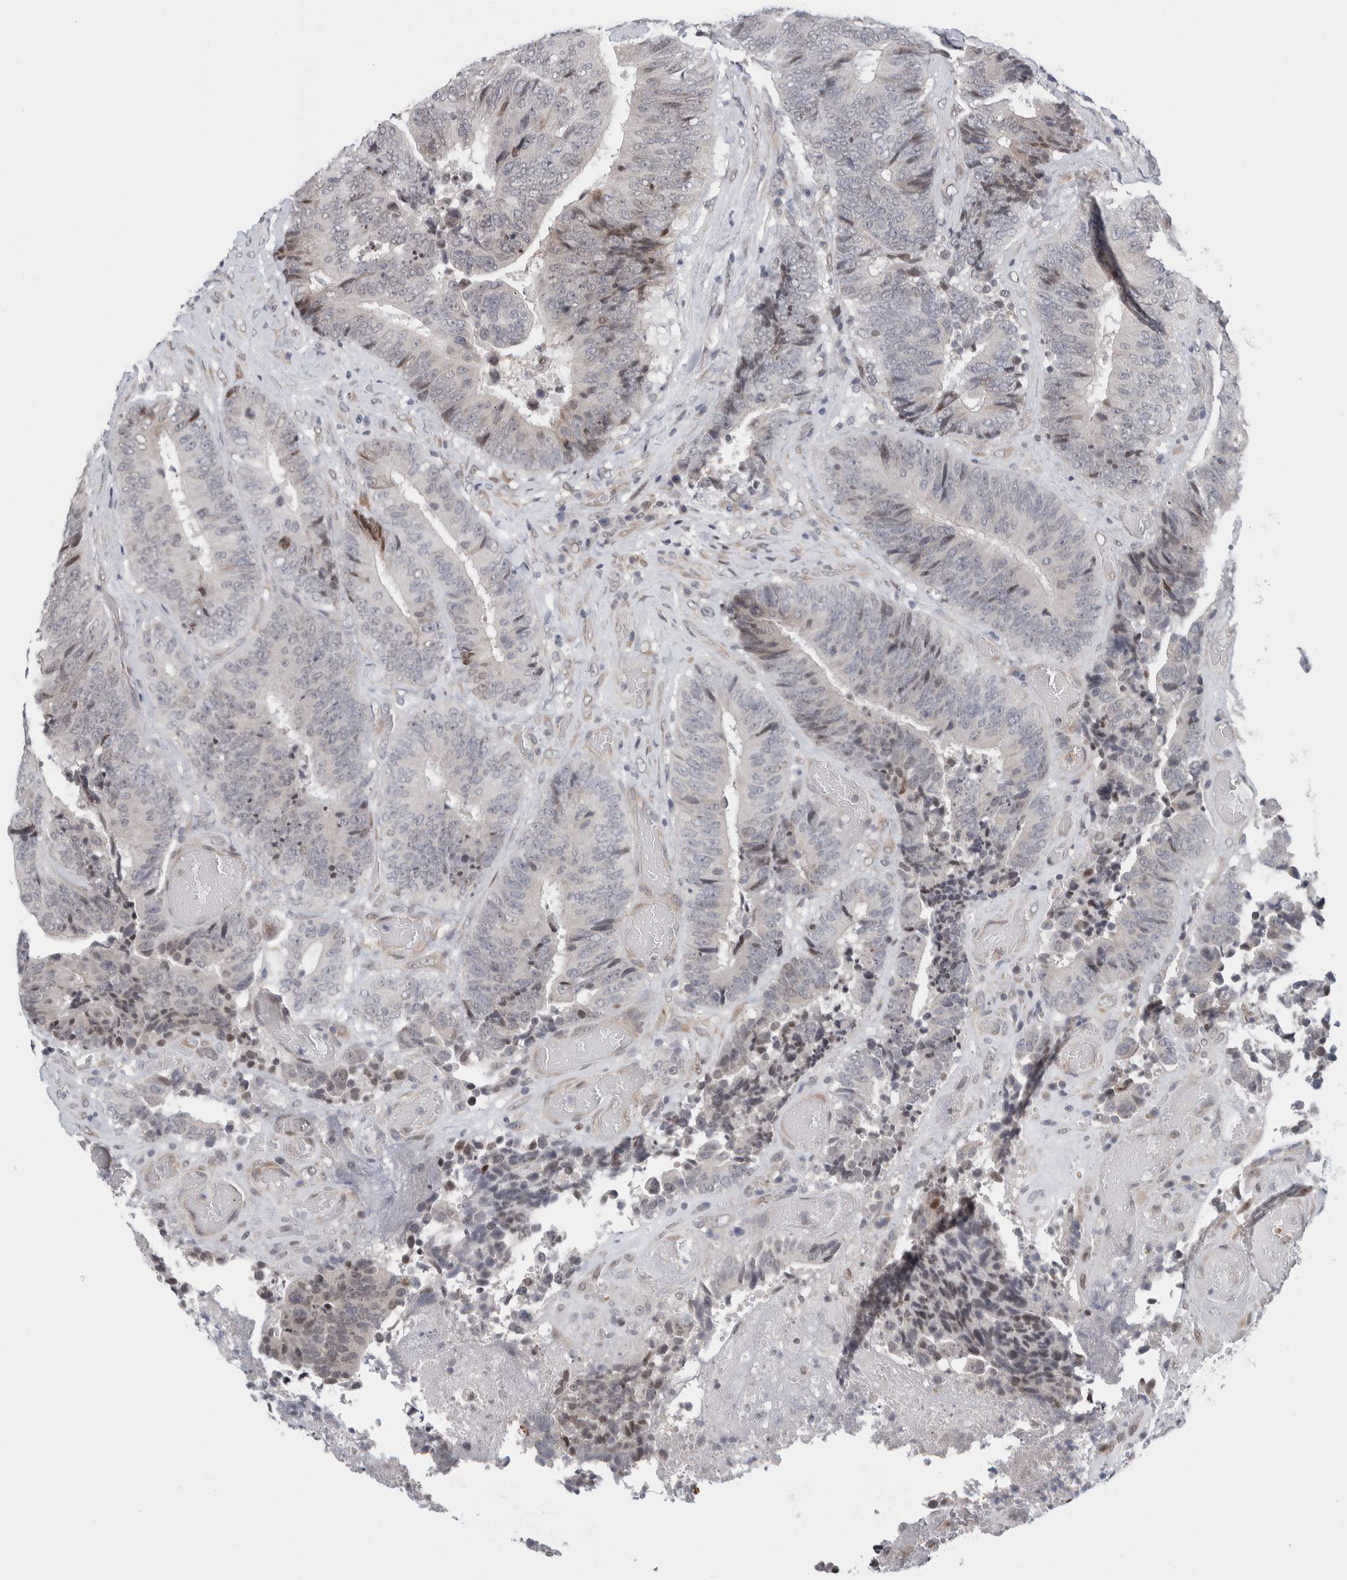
{"staining": {"intensity": "negative", "quantity": "none", "location": "none"}, "tissue": "colorectal cancer", "cell_type": "Tumor cells", "image_type": "cancer", "snomed": [{"axis": "morphology", "description": "Adenocarcinoma, NOS"}, {"axis": "topography", "description": "Rectum"}], "caption": "High magnification brightfield microscopy of colorectal cancer (adenocarcinoma) stained with DAB (3,3'-diaminobenzidine) (brown) and counterstained with hematoxylin (blue): tumor cells show no significant expression.", "gene": "NEUROD1", "patient": {"sex": "male", "age": 72}}